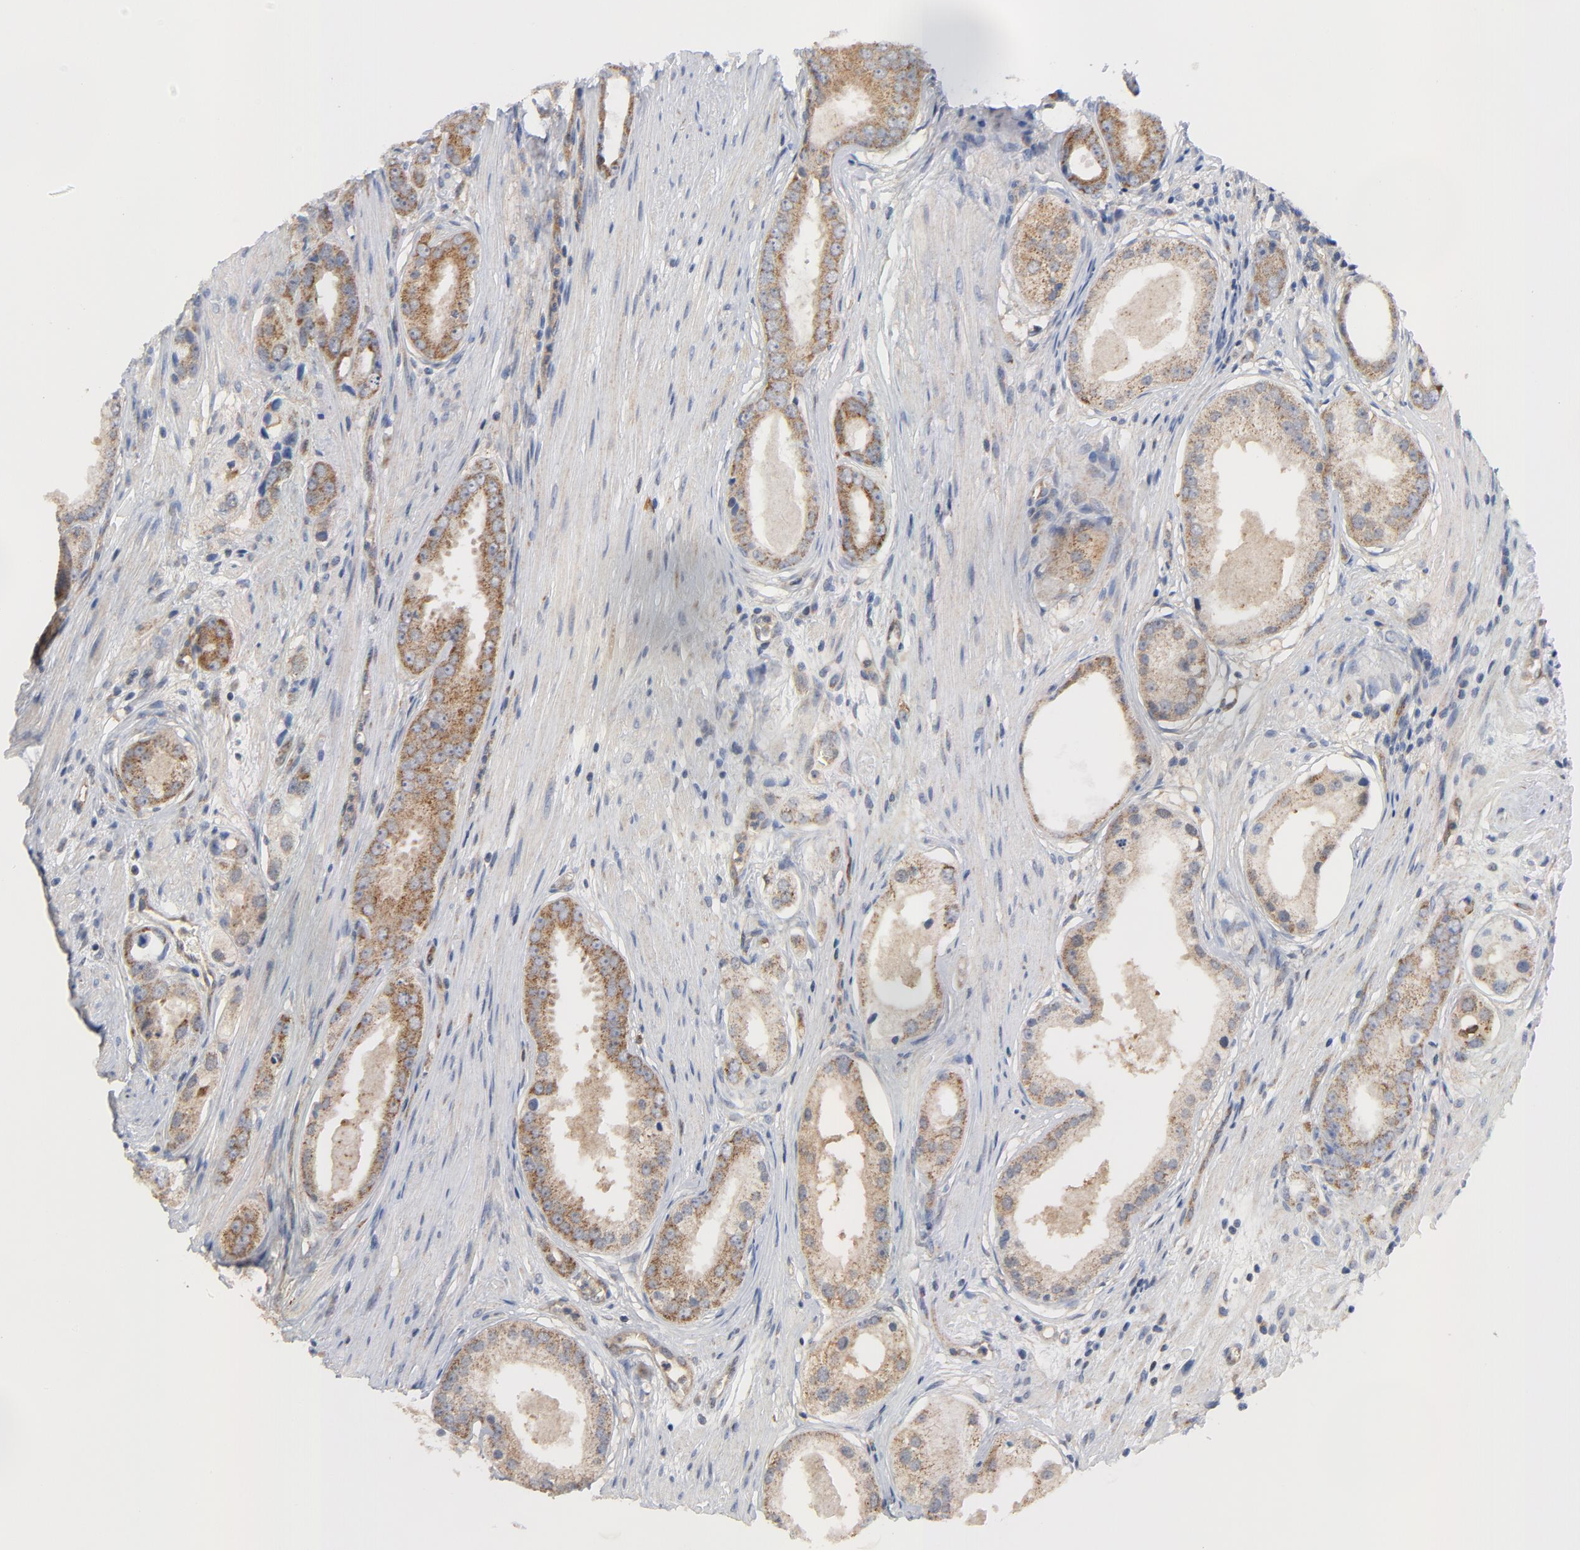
{"staining": {"intensity": "moderate", "quantity": ">75%", "location": "cytoplasmic/membranous"}, "tissue": "prostate cancer", "cell_type": "Tumor cells", "image_type": "cancer", "snomed": [{"axis": "morphology", "description": "Adenocarcinoma, Medium grade"}, {"axis": "topography", "description": "Prostate"}], "caption": "Tumor cells show medium levels of moderate cytoplasmic/membranous positivity in approximately >75% of cells in prostate medium-grade adenocarcinoma.", "gene": "RAPGEF4", "patient": {"sex": "male", "age": 53}}